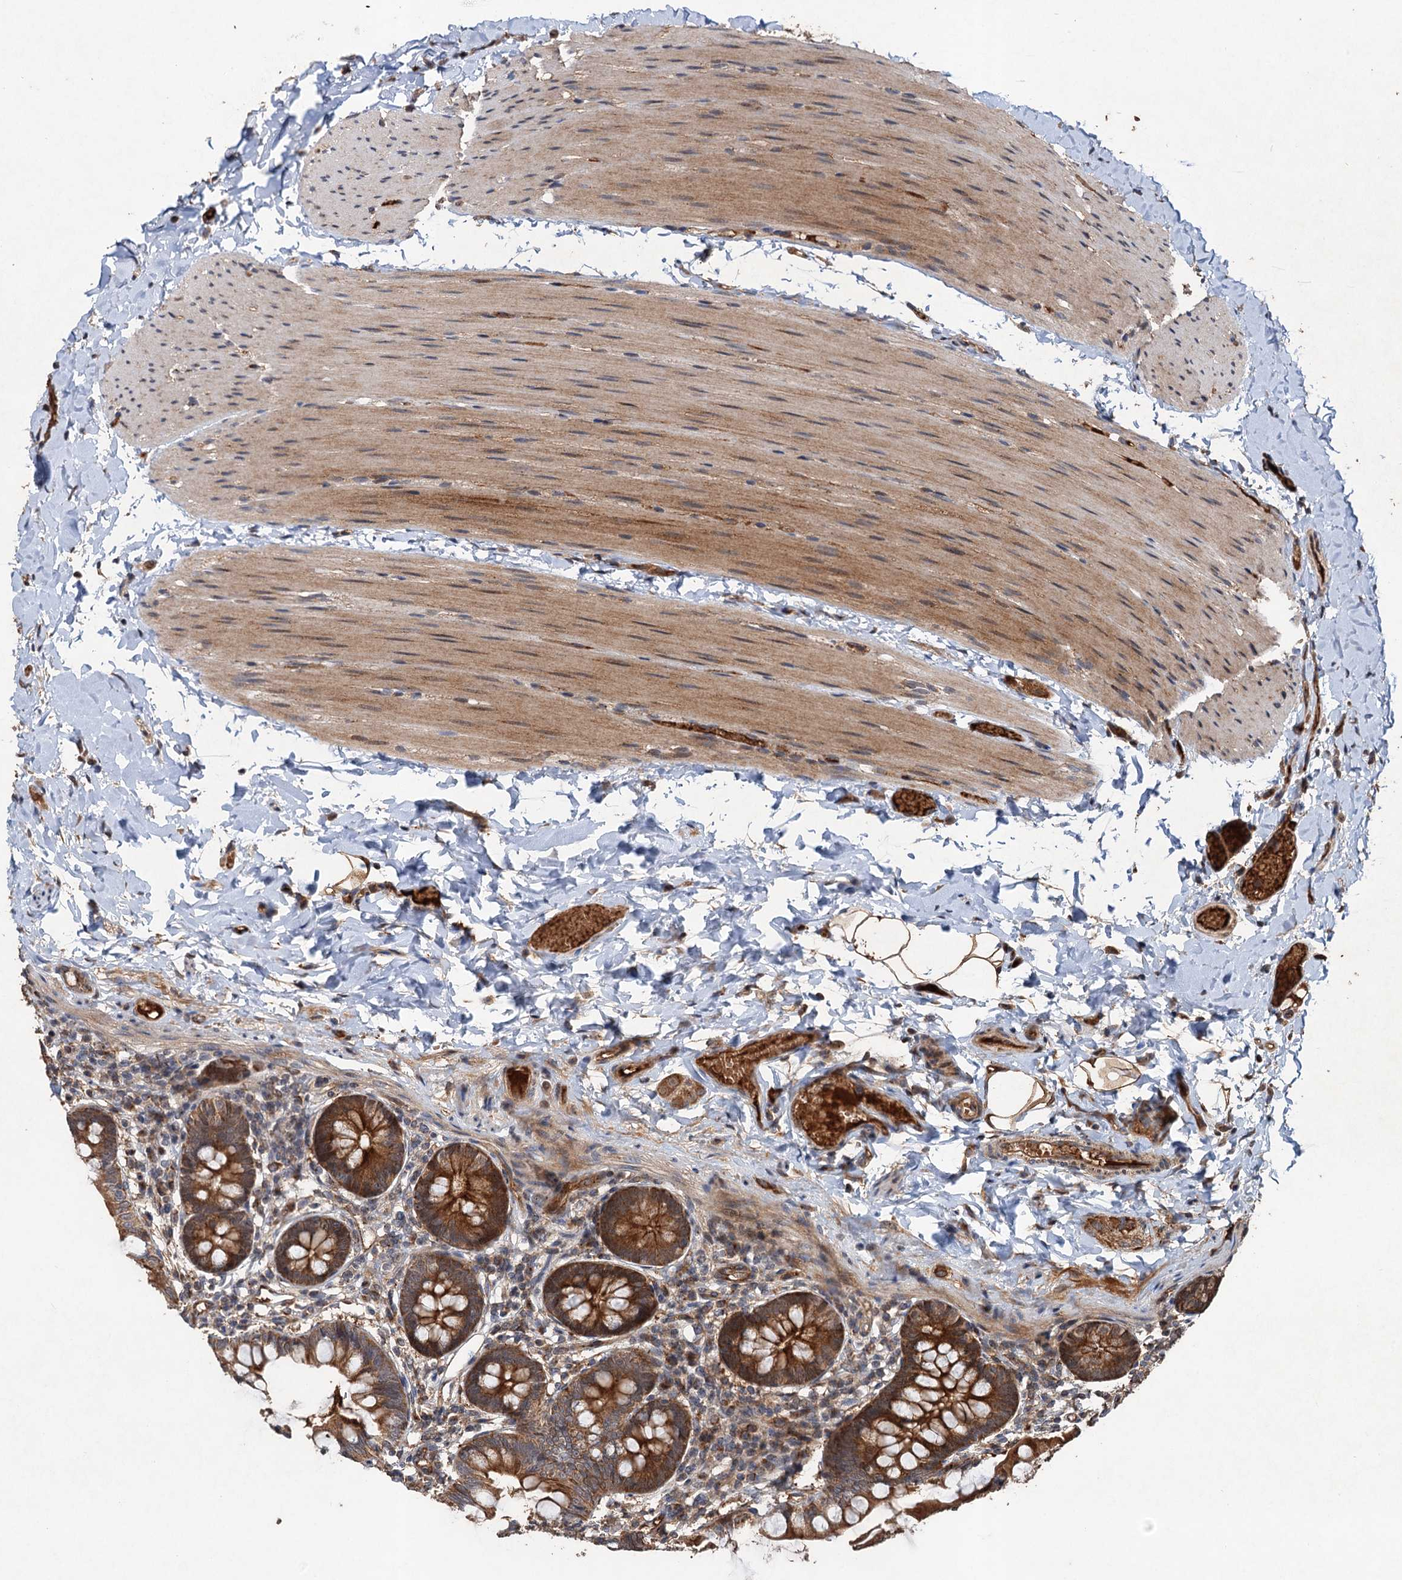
{"staining": {"intensity": "strong", "quantity": ">75%", "location": "cytoplasmic/membranous"}, "tissue": "small intestine", "cell_type": "Glandular cells", "image_type": "normal", "snomed": [{"axis": "morphology", "description": "Normal tissue, NOS"}, {"axis": "topography", "description": "Small intestine"}], "caption": "Immunohistochemical staining of benign human small intestine displays high levels of strong cytoplasmic/membranous staining in about >75% of glandular cells. Nuclei are stained in blue.", "gene": "DEXI", "patient": {"sex": "male", "age": 7}}